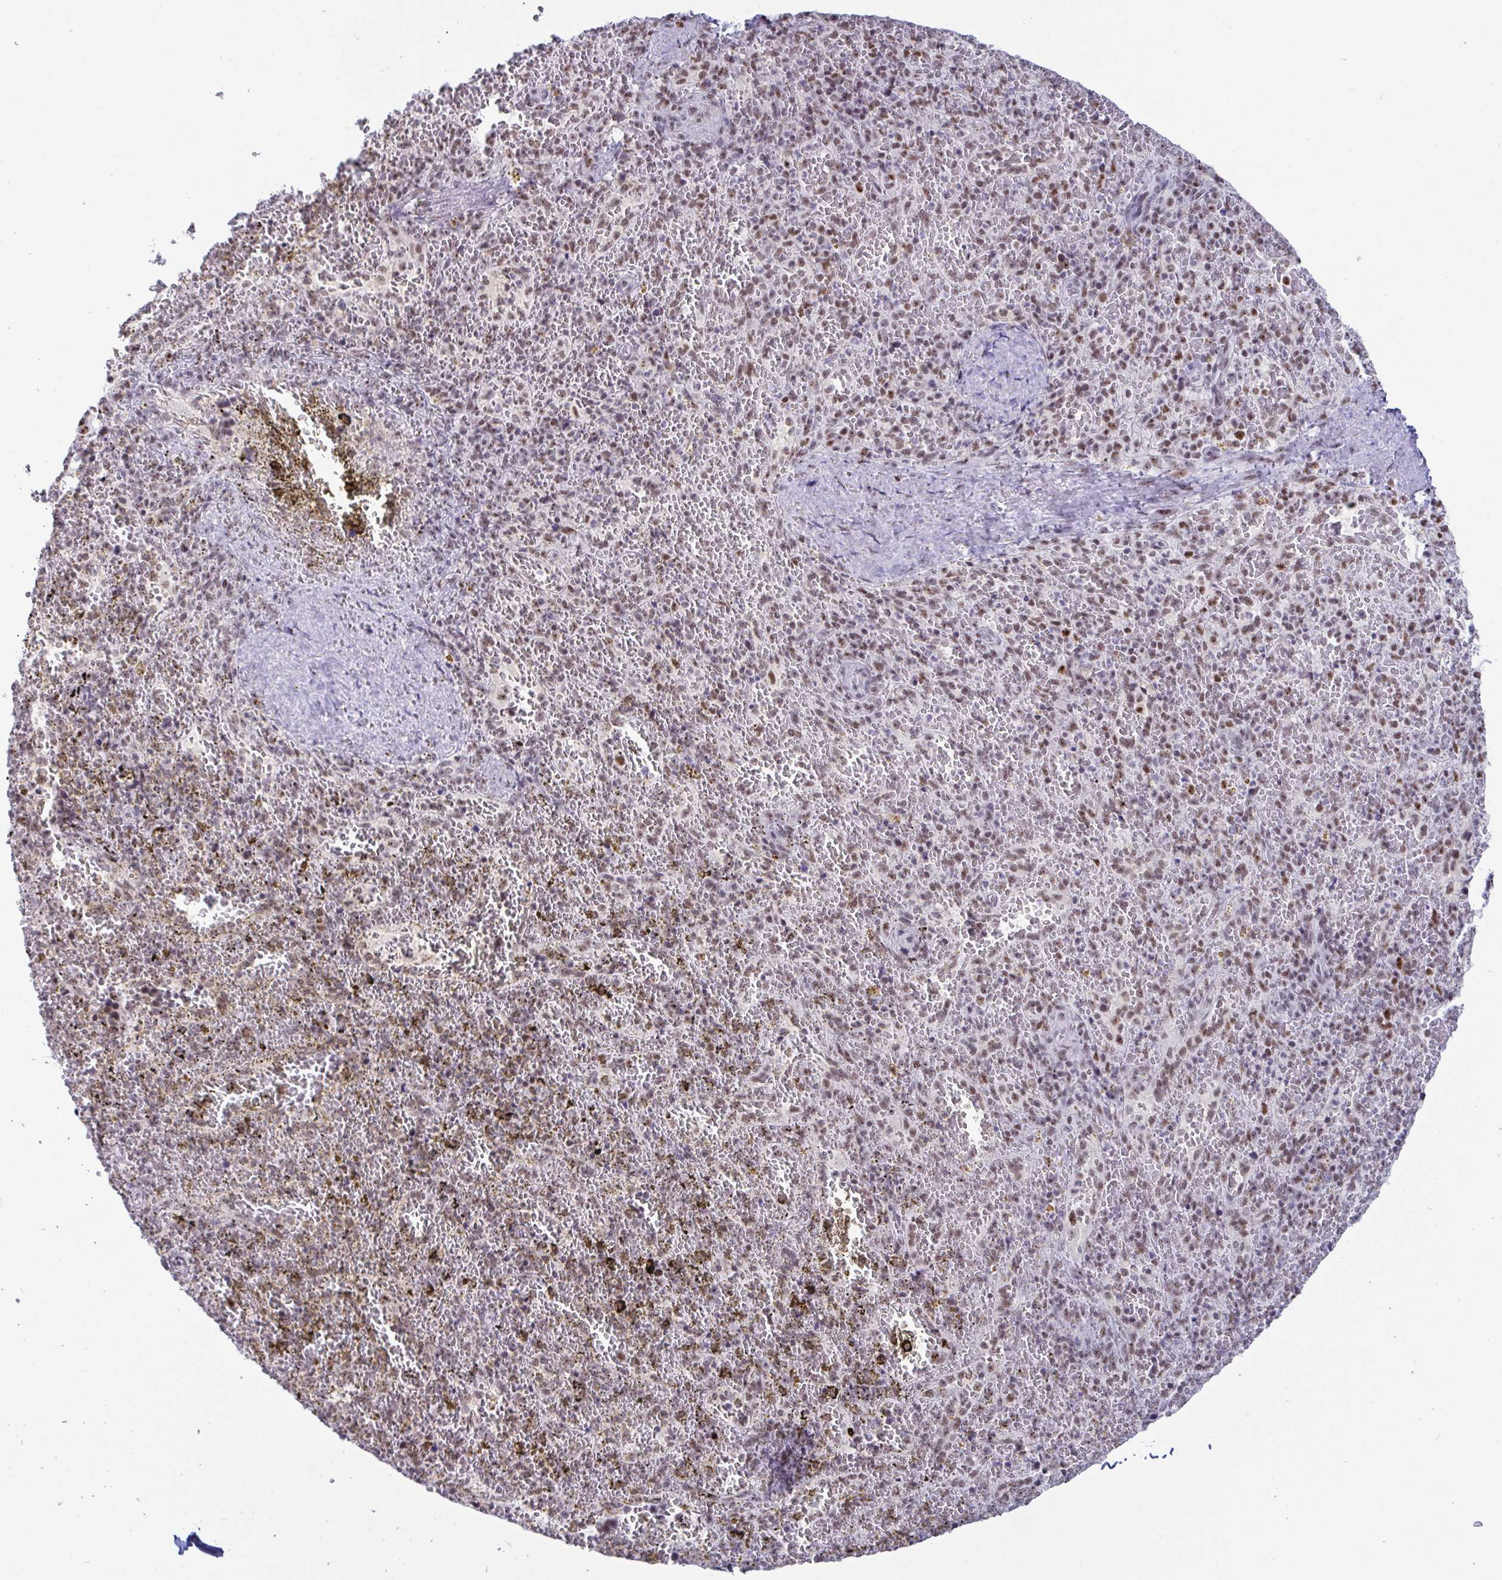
{"staining": {"intensity": "negative", "quantity": "none", "location": "none"}, "tissue": "spleen", "cell_type": "Cells in red pulp", "image_type": "normal", "snomed": [{"axis": "morphology", "description": "Normal tissue, NOS"}, {"axis": "topography", "description": "Spleen"}], "caption": "Human spleen stained for a protein using immunohistochemistry (IHC) exhibits no staining in cells in red pulp.", "gene": "SUPT16H", "patient": {"sex": "female", "age": 50}}